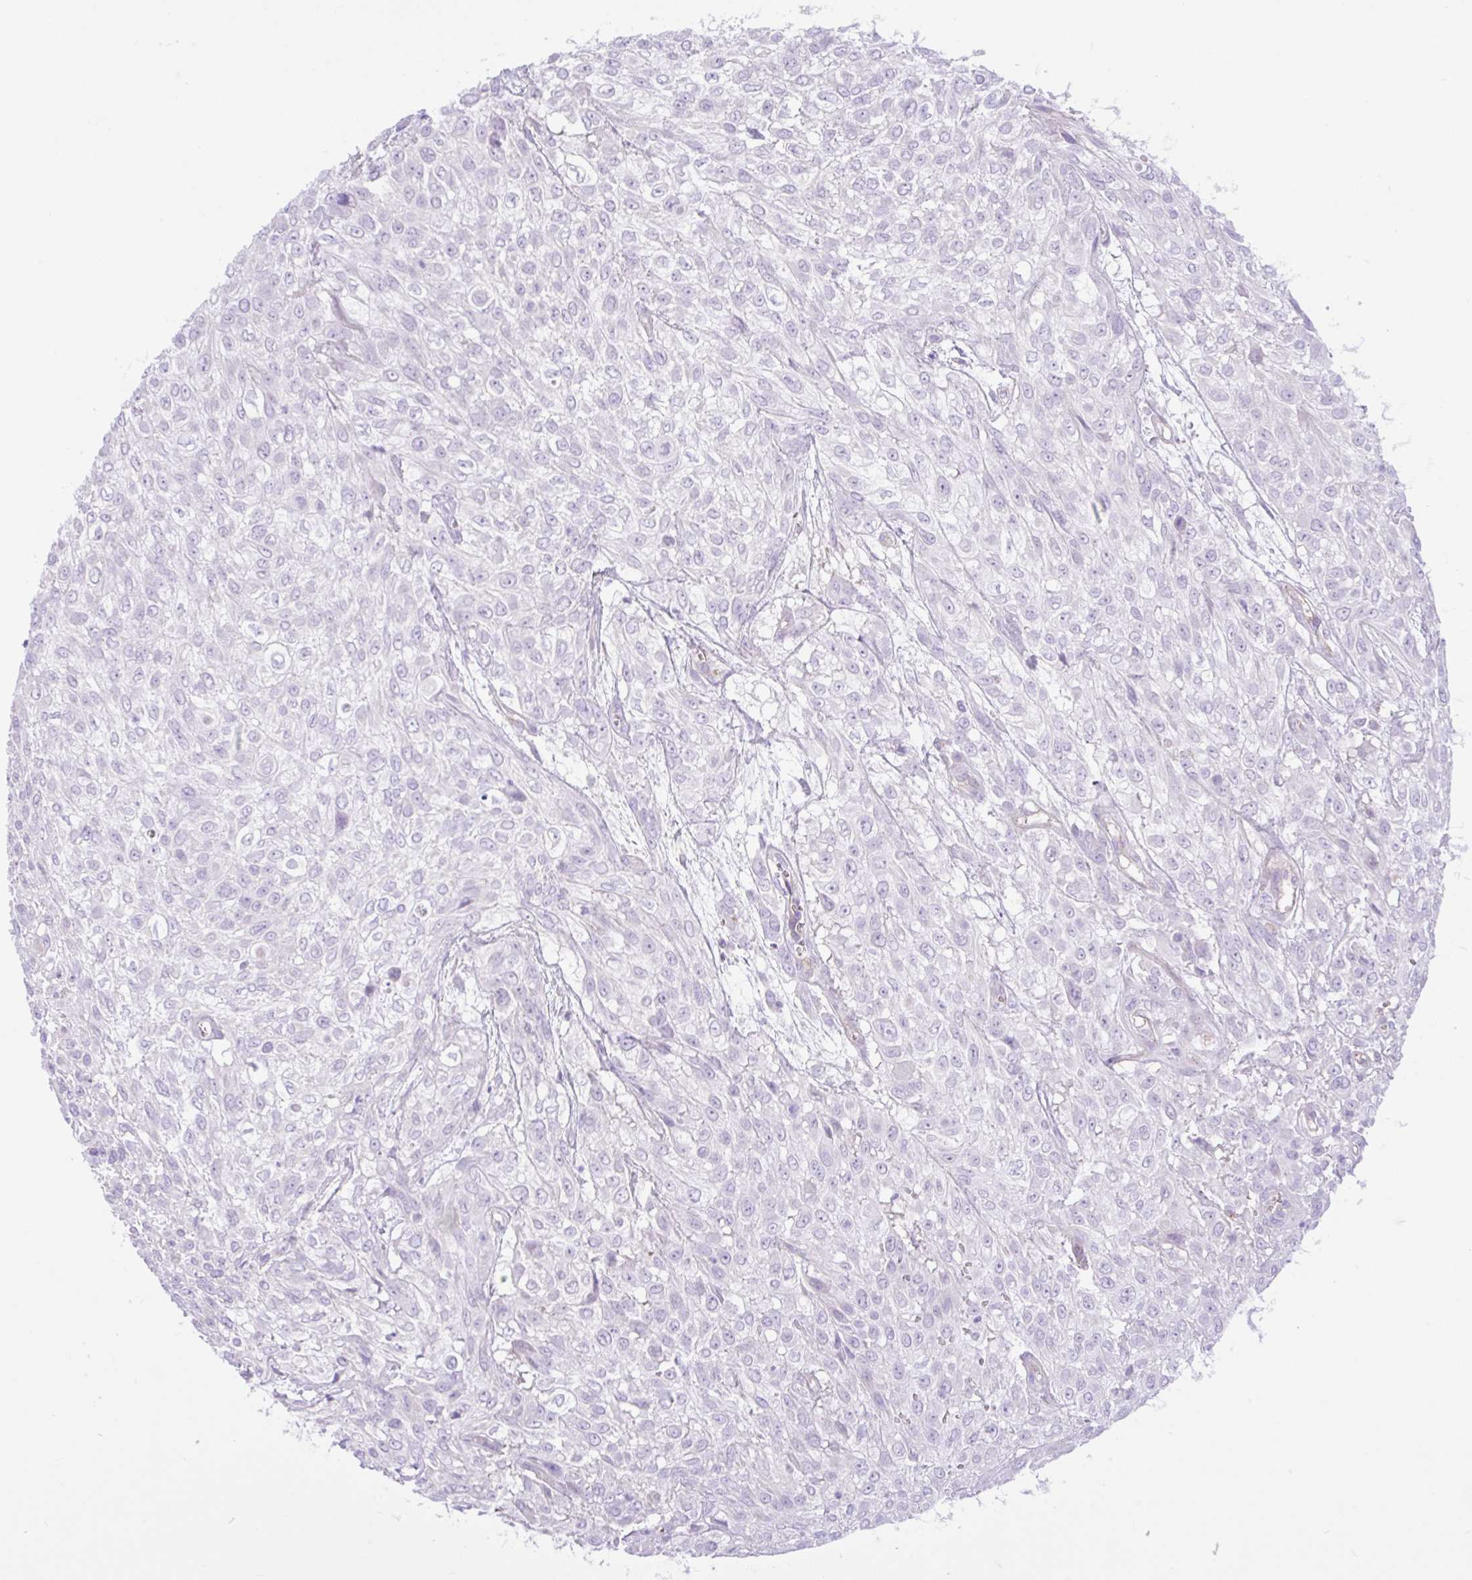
{"staining": {"intensity": "negative", "quantity": "none", "location": "none"}, "tissue": "urothelial cancer", "cell_type": "Tumor cells", "image_type": "cancer", "snomed": [{"axis": "morphology", "description": "Urothelial carcinoma, High grade"}, {"axis": "topography", "description": "Urinary bladder"}], "caption": "This is an immunohistochemistry (IHC) image of human high-grade urothelial carcinoma. There is no expression in tumor cells.", "gene": "ZNF101", "patient": {"sex": "male", "age": 57}}